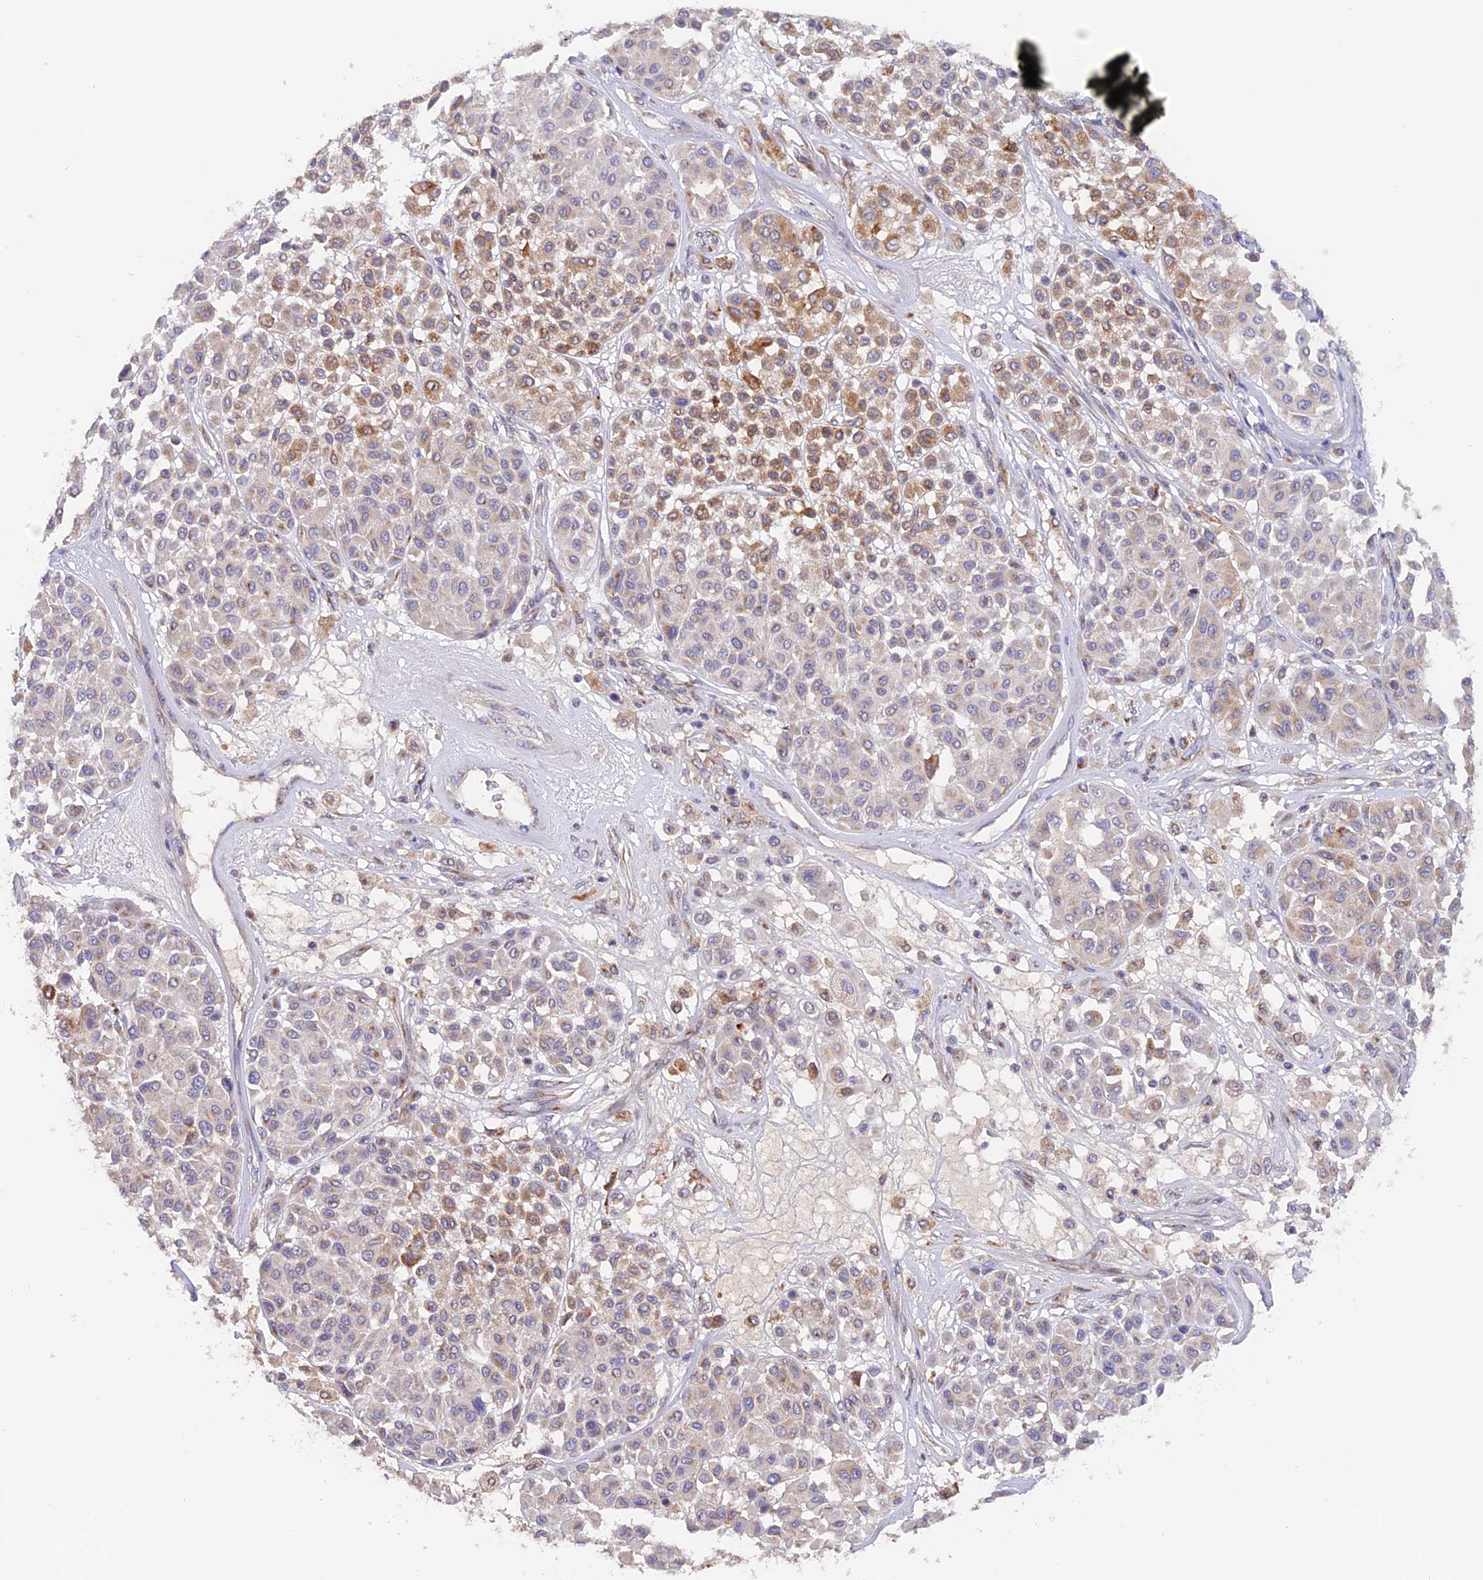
{"staining": {"intensity": "moderate", "quantity": "25%-75%", "location": "cytoplasmic/membranous"}, "tissue": "melanoma", "cell_type": "Tumor cells", "image_type": "cancer", "snomed": [{"axis": "morphology", "description": "Malignant melanoma, Metastatic site"}, {"axis": "topography", "description": "Soft tissue"}], "caption": "Protein expression analysis of melanoma demonstrates moderate cytoplasmic/membranous positivity in about 25%-75% of tumor cells.", "gene": "TANGO6", "patient": {"sex": "male", "age": 41}}